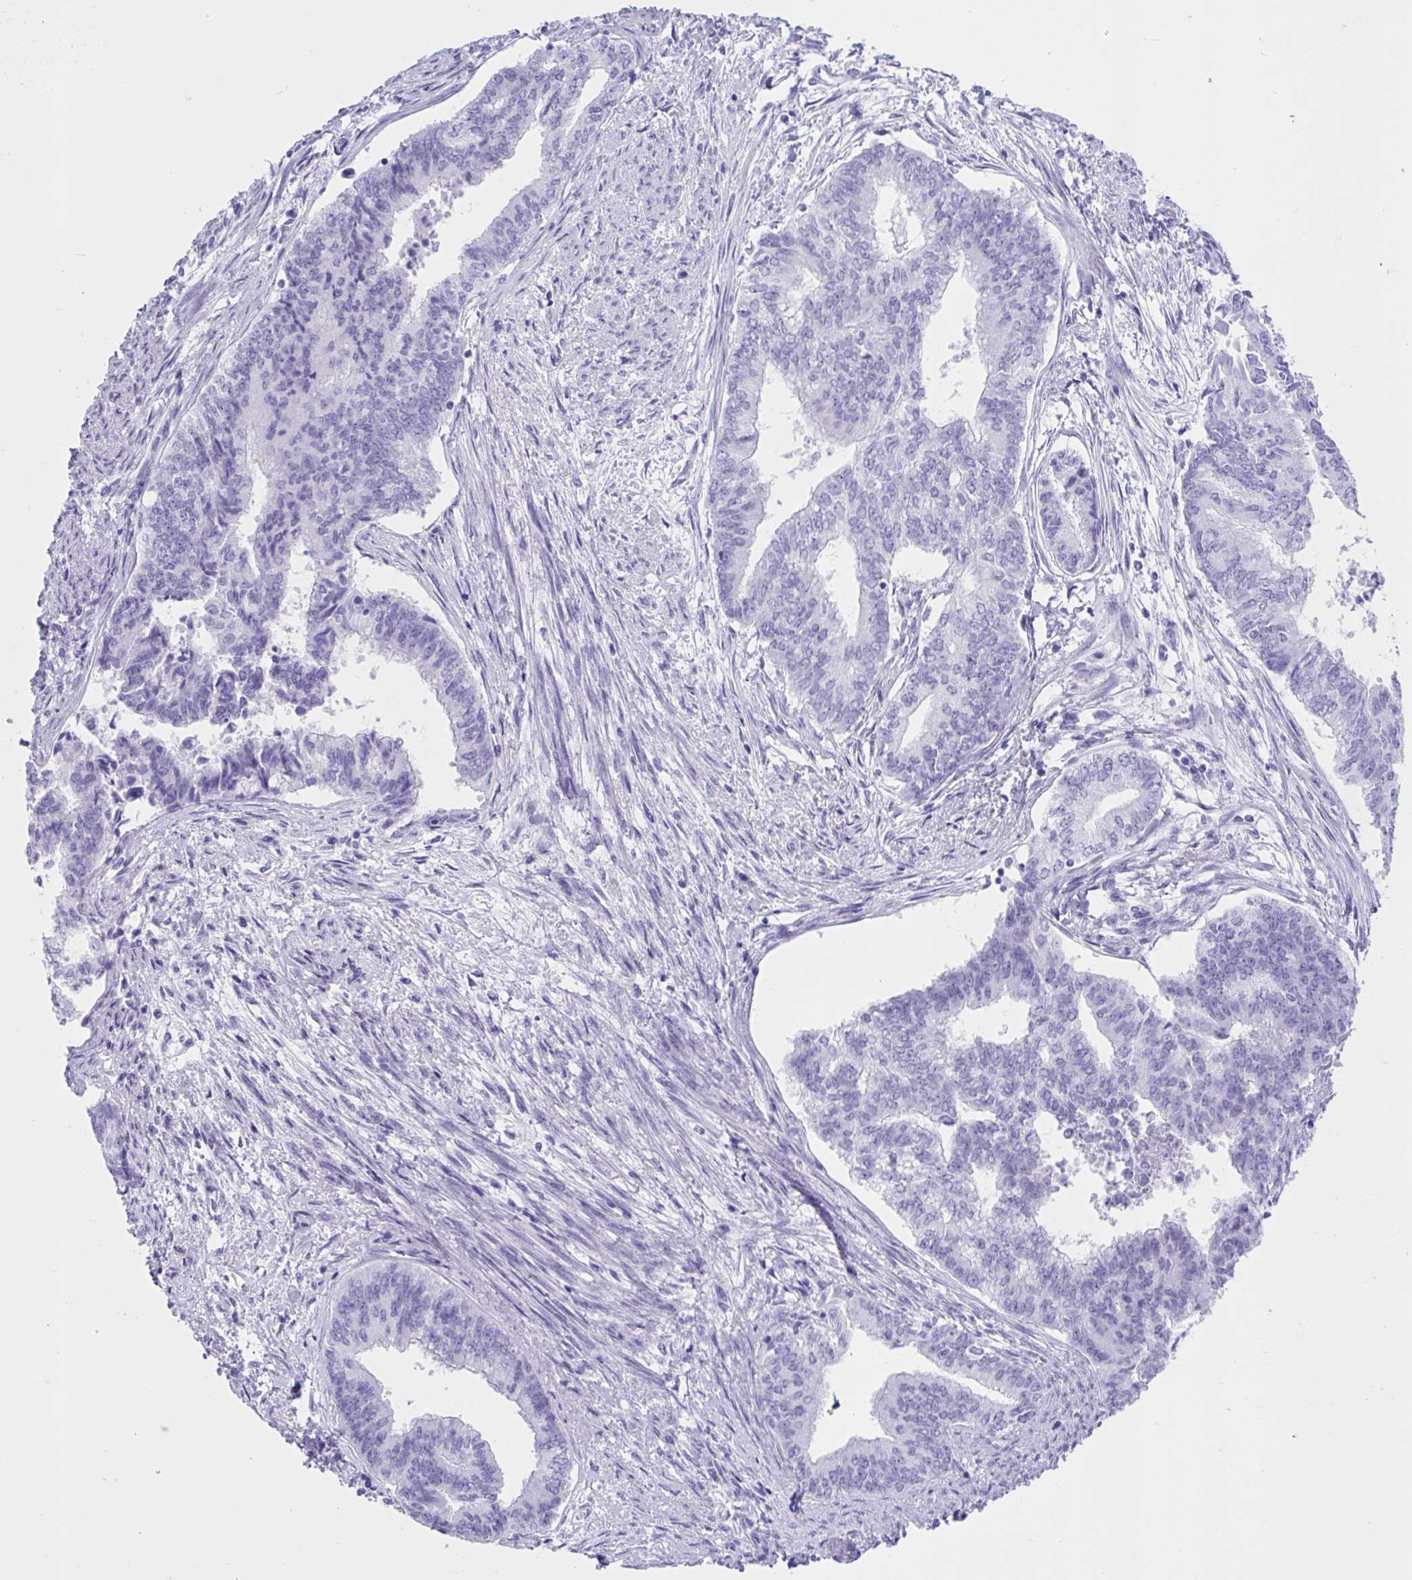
{"staining": {"intensity": "negative", "quantity": "none", "location": "none"}, "tissue": "endometrial cancer", "cell_type": "Tumor cells", "image_type": "cancer", "snomed": [{"axis": "morphology", "description": "Adenocarcinoma, NOS"}, {"axis": "topography", "description": "Endometrium"}], "caption": "A high-resolution image shows immunohistochemistry (IHC) staining of endometrial adenocarcinoma, which demonstrates no significant positivity in tumor cells. The staining was performed using DAB to visualize the protein expression in brown, while the nuclei were stained in blue with hematoxylin (Magnification: 20x).", "gene": "TMEM35A", "patient": {"sex": "female", "age": 65}}